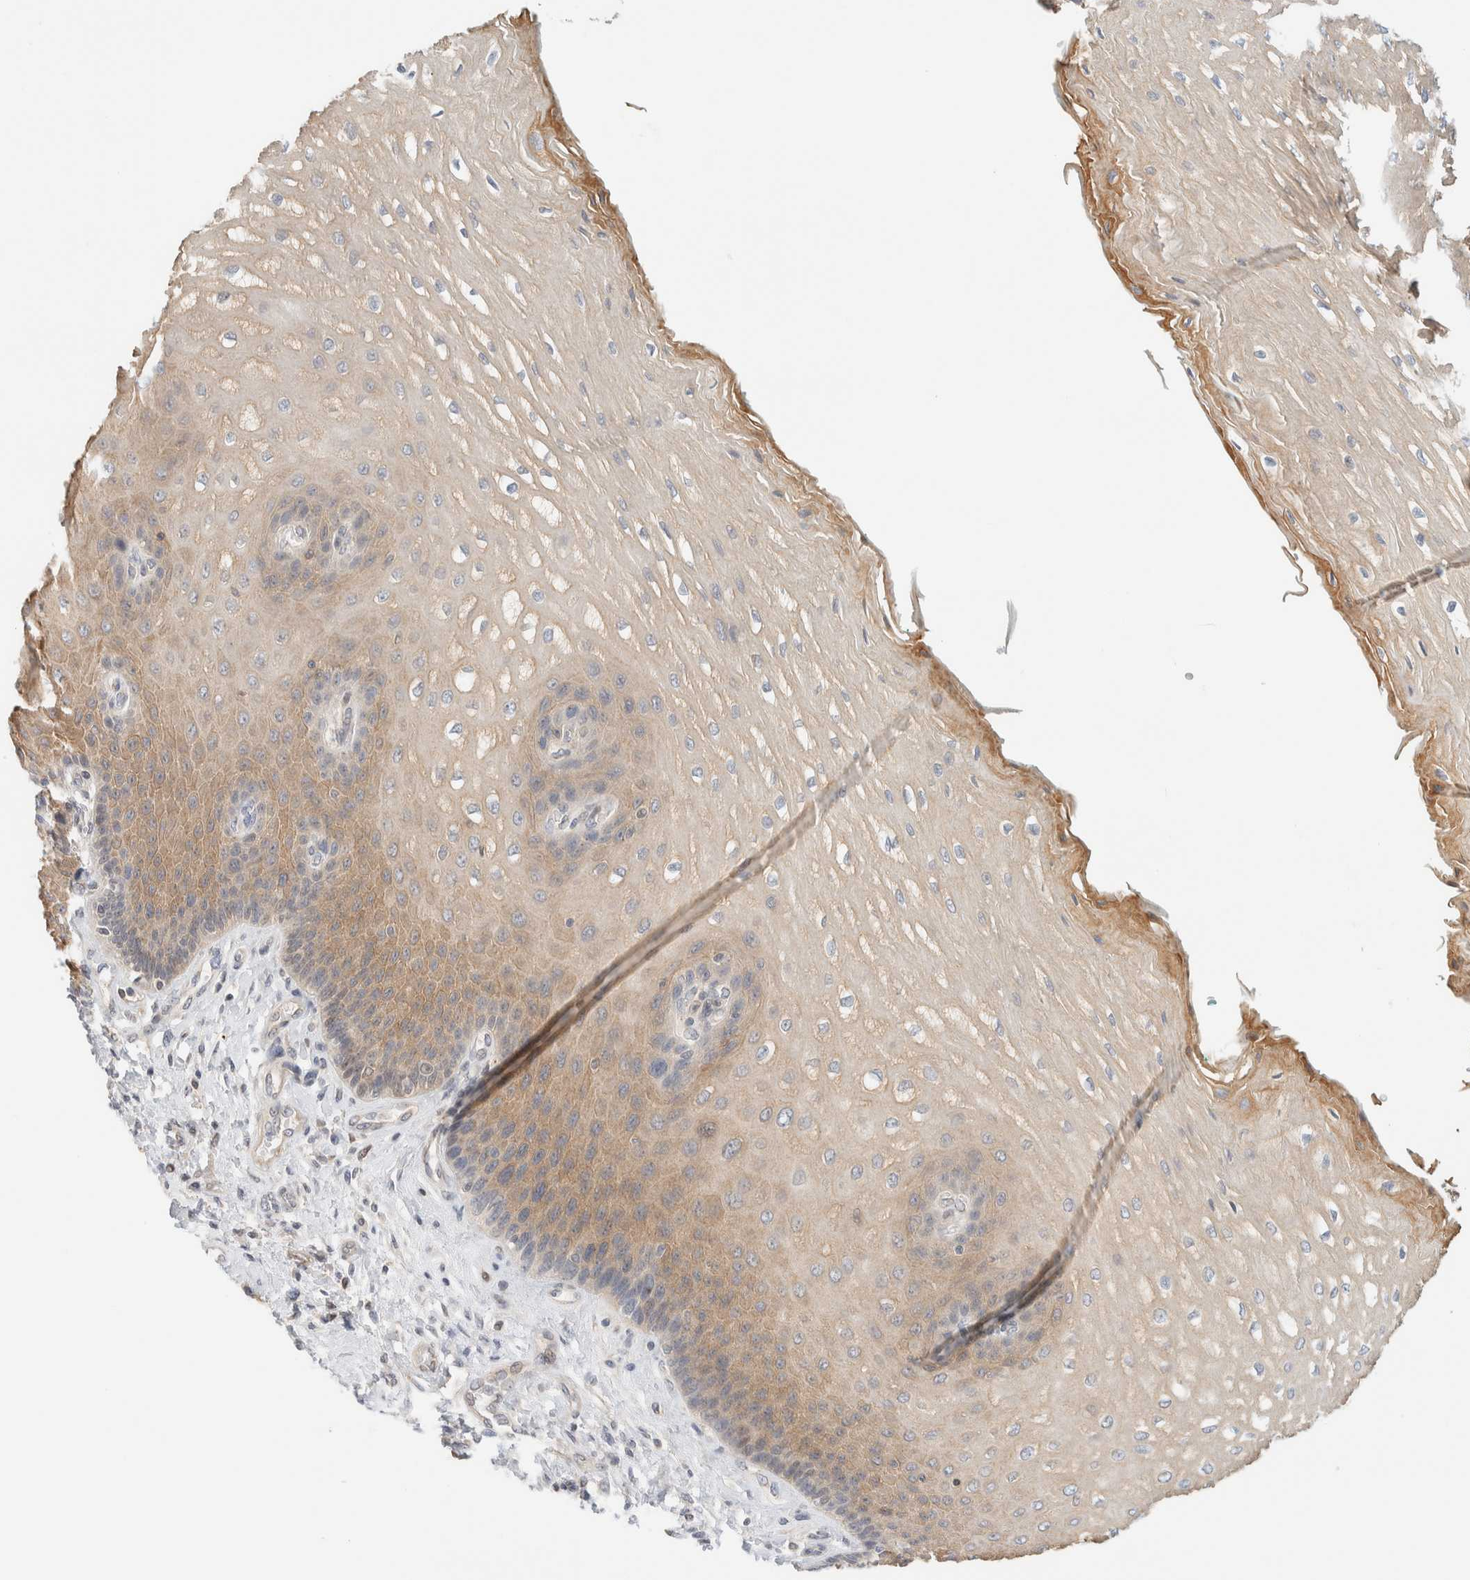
{"staining": {"intensity": "moderate", "quantity": ">75%", "location": "cytoplasmic/membranous"}, "tissue": "esophagus", "cell_type": "Squamous epithelial cells", "image_type": "normal", "snomed": [{"axis": "morphology", "description": "Normal tissue, NOS"}, {"axis": "topography", "description": "Esophagus"}], "caption": "Protein staining shows moderate cytoplasmic/membranous expression in approximately >75% of squamous epithelial cells in normal esophagus.", "gene": "PCYT2", "patient": {"sex": "male", "age": 54}}